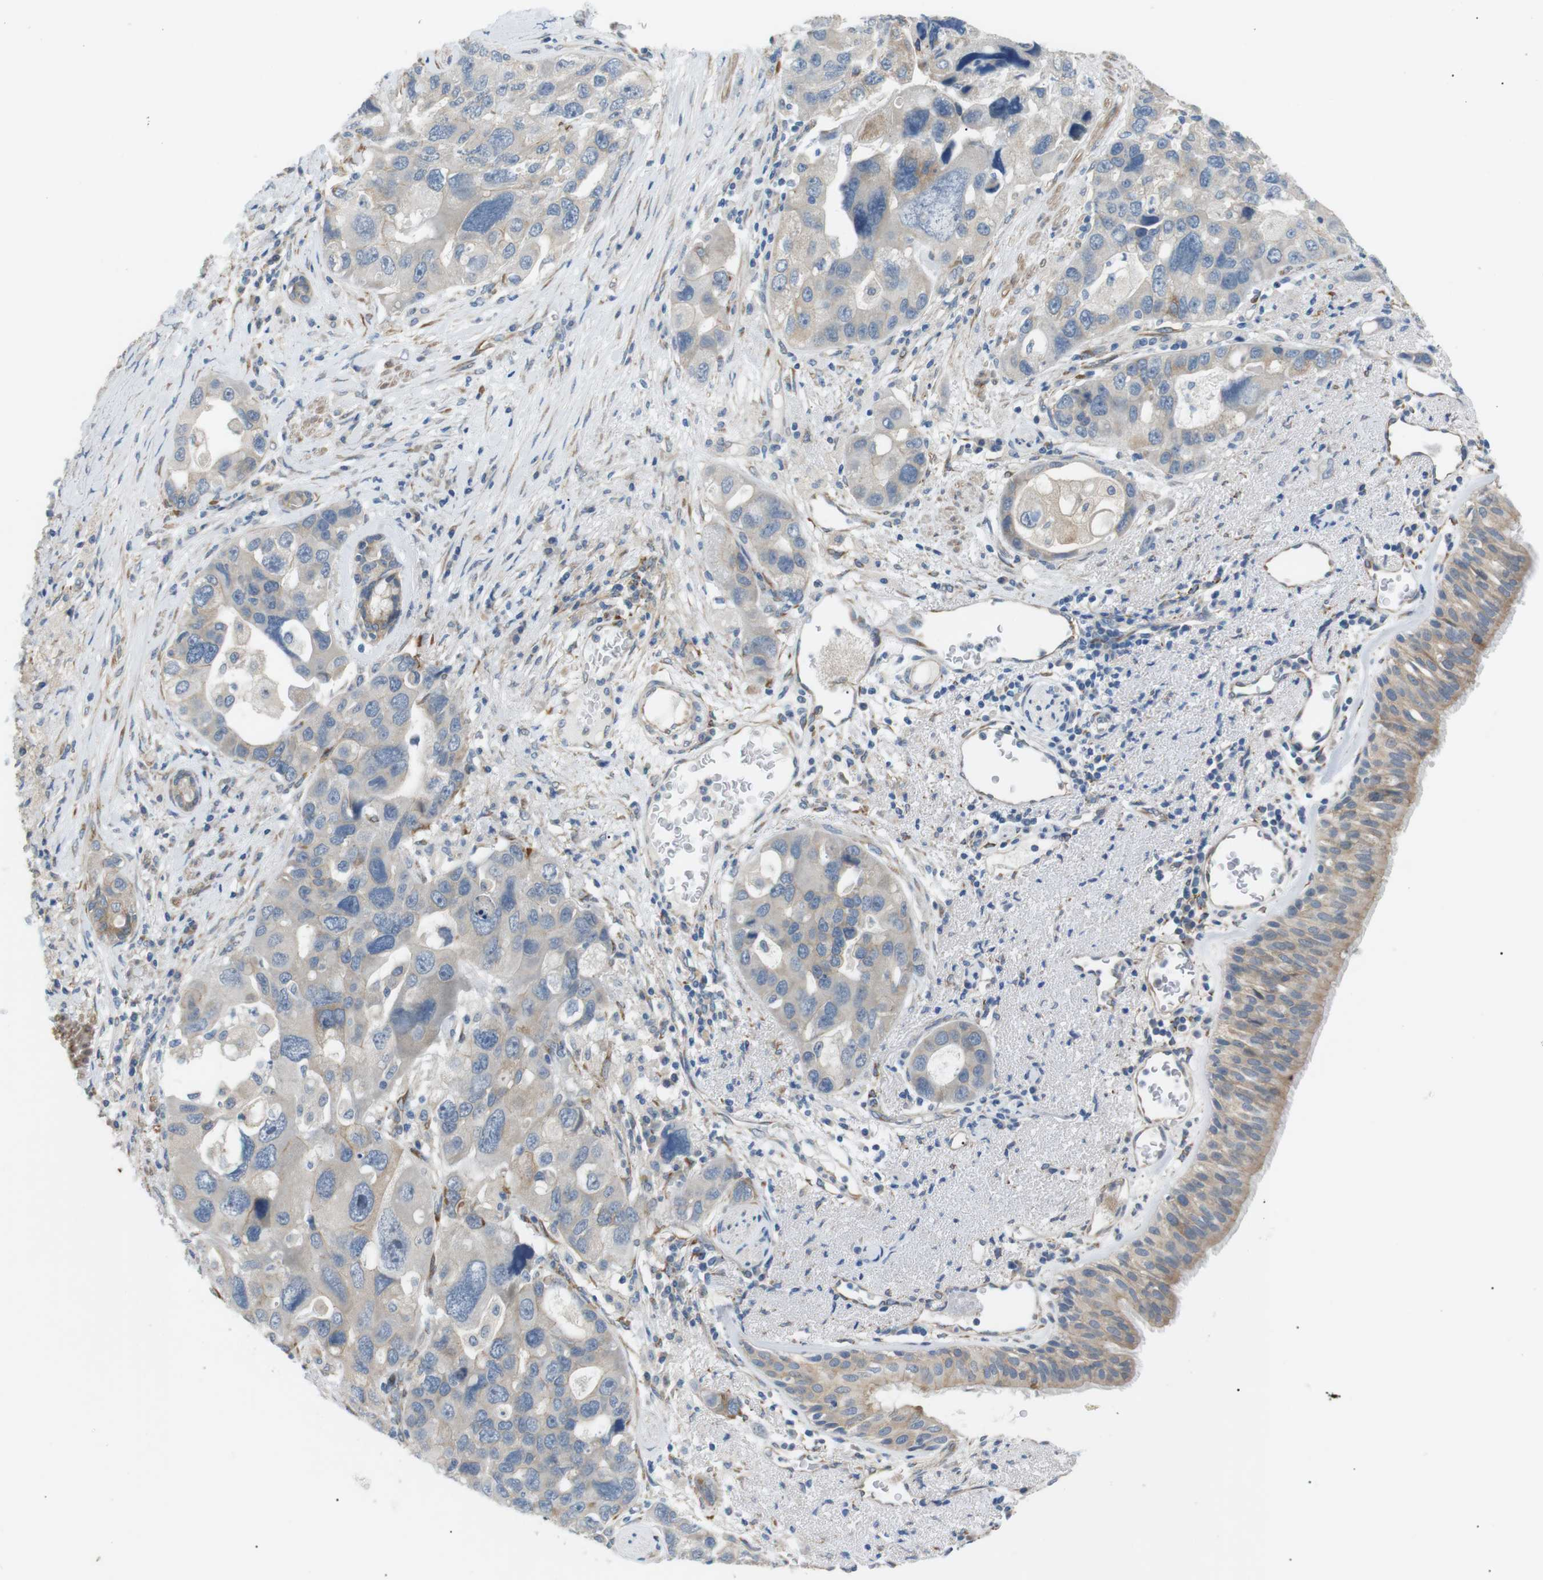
{"staining": {"intensity": "weak", "quantity": ">75%", "location": "cytoplasmic/membranous"}, "tissue": "bronchus", "cell_type": "Respiratory epithelial cells", "image_type": "normal", "snomed": [{"axis": "morphology", "description": "Normal tissue, NOS"}, {"axis": "morphology", "description": "Adenocarcinoma, NOS"}, {"axis": "morphology", "description": "Adenocarcinoma, metastatic, NOS"}, {"axis": "topography", "description": "Lymph node"}, {"axis": "topography", "description": "Bronchus"}, {"axis": "topography", "description": "Lung"}], "caption": "Immunohistochemical staining of normal human bronchus reveals weak cytoplasmic/membranous protein staining in approximately >75% of respiratory epithelial cells.", "gene": "MTARC2", "patient": {"sex": "female", "age": 54}}